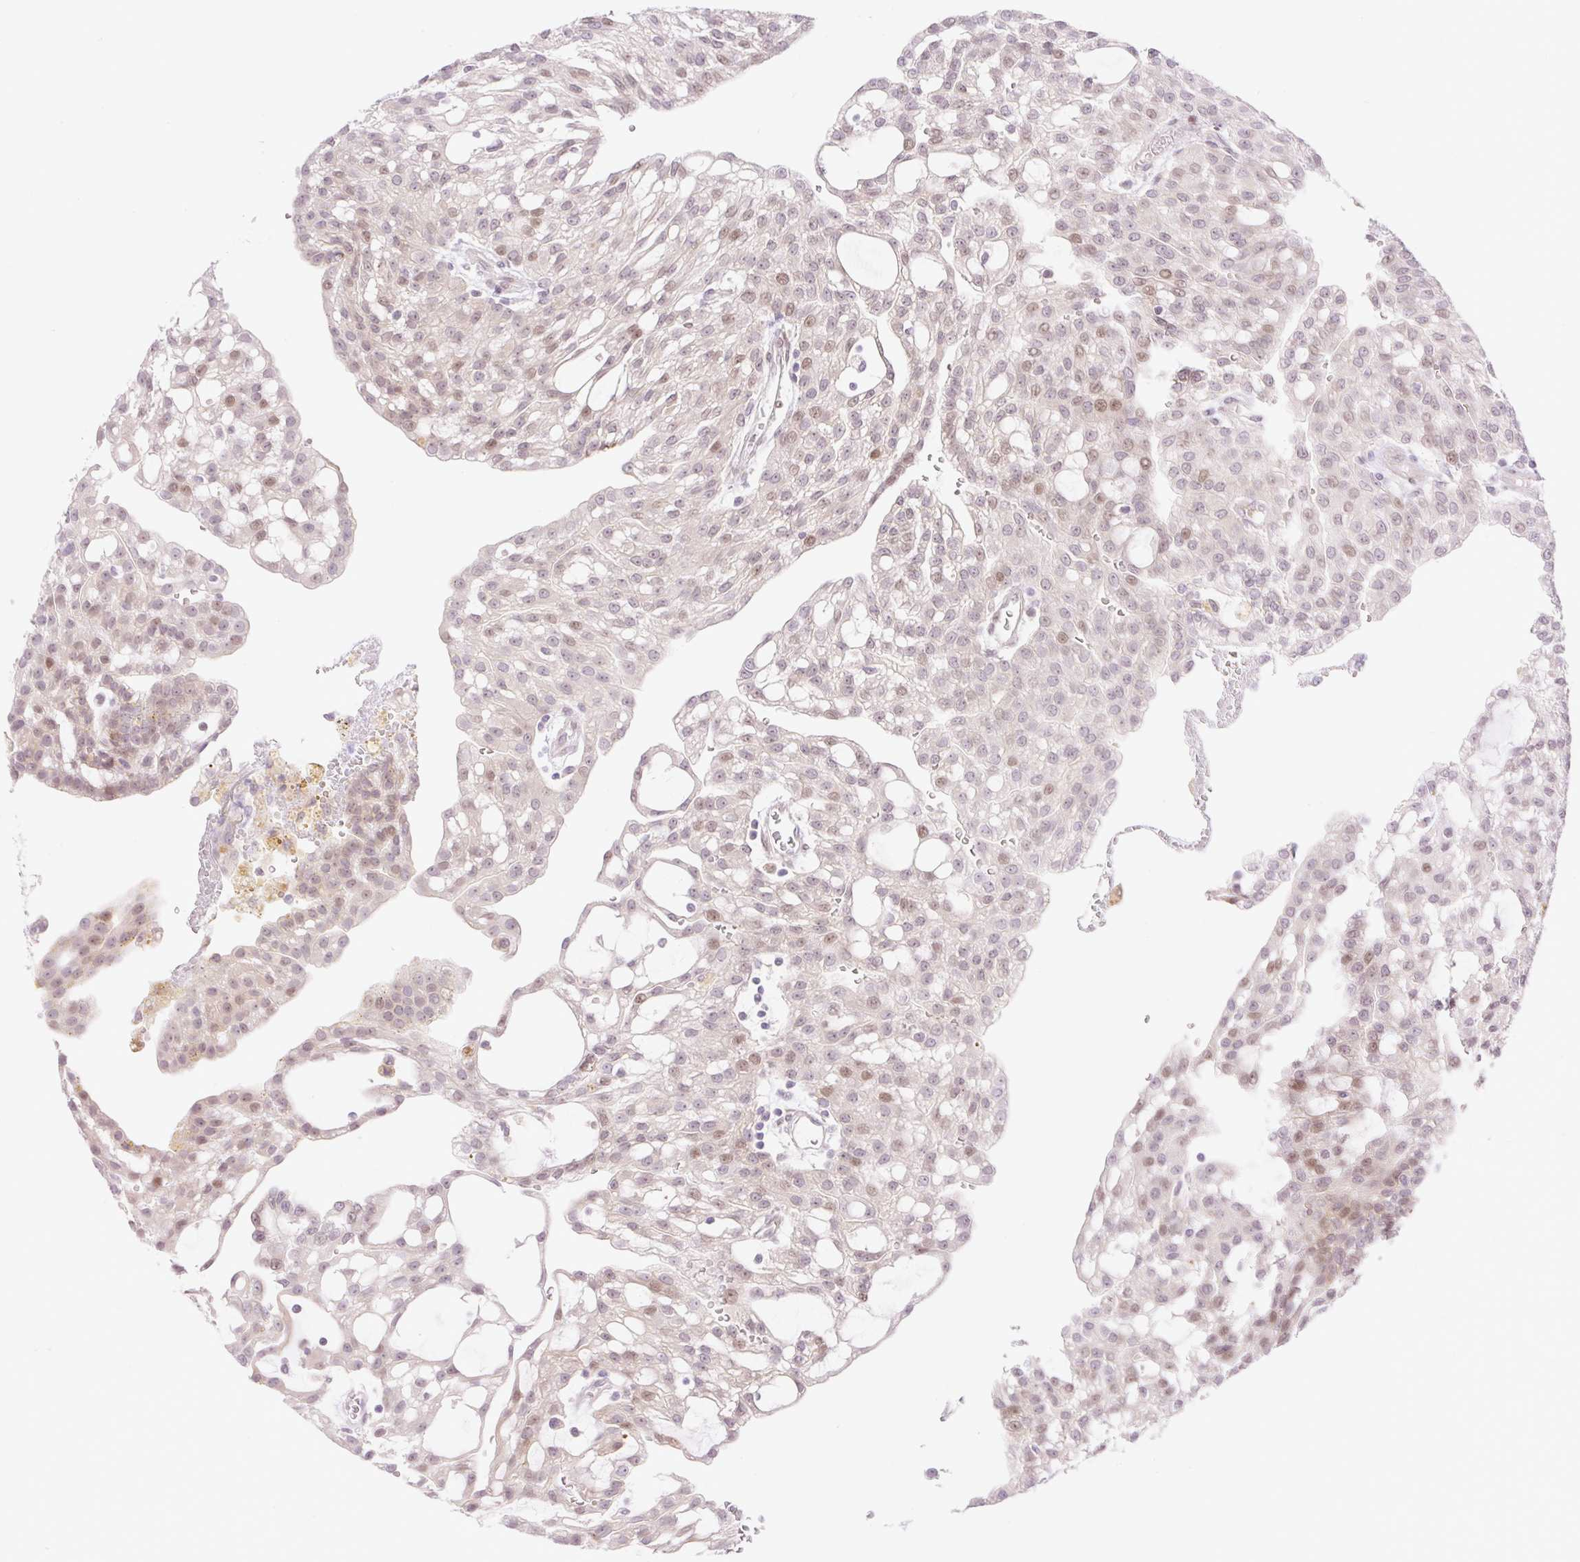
{"staining": {"intensity": "weak", "quantity": "25%-75%", "location": "nuclear"}, "tissue": "renal cancer", "cell_type": "Tumor cells", "image_type": "cancer", "snomed": [{"axis": "morphology", "description": "Adenocarcinoma, NOS"}, {"axis": "topography", "description": "Kidney"}], "caption": "Immunohistochemistry photomicrograph of neoplastic tissue: renal adenocarcinoma stained using immunohistochemistry reveals low levels of weak protein expression localized specifically in the nuclear of tumor cells, appearing as a nuclear brown color.", "gene": "ZFP41", "patient": {"sex": "male", "age": 63}}